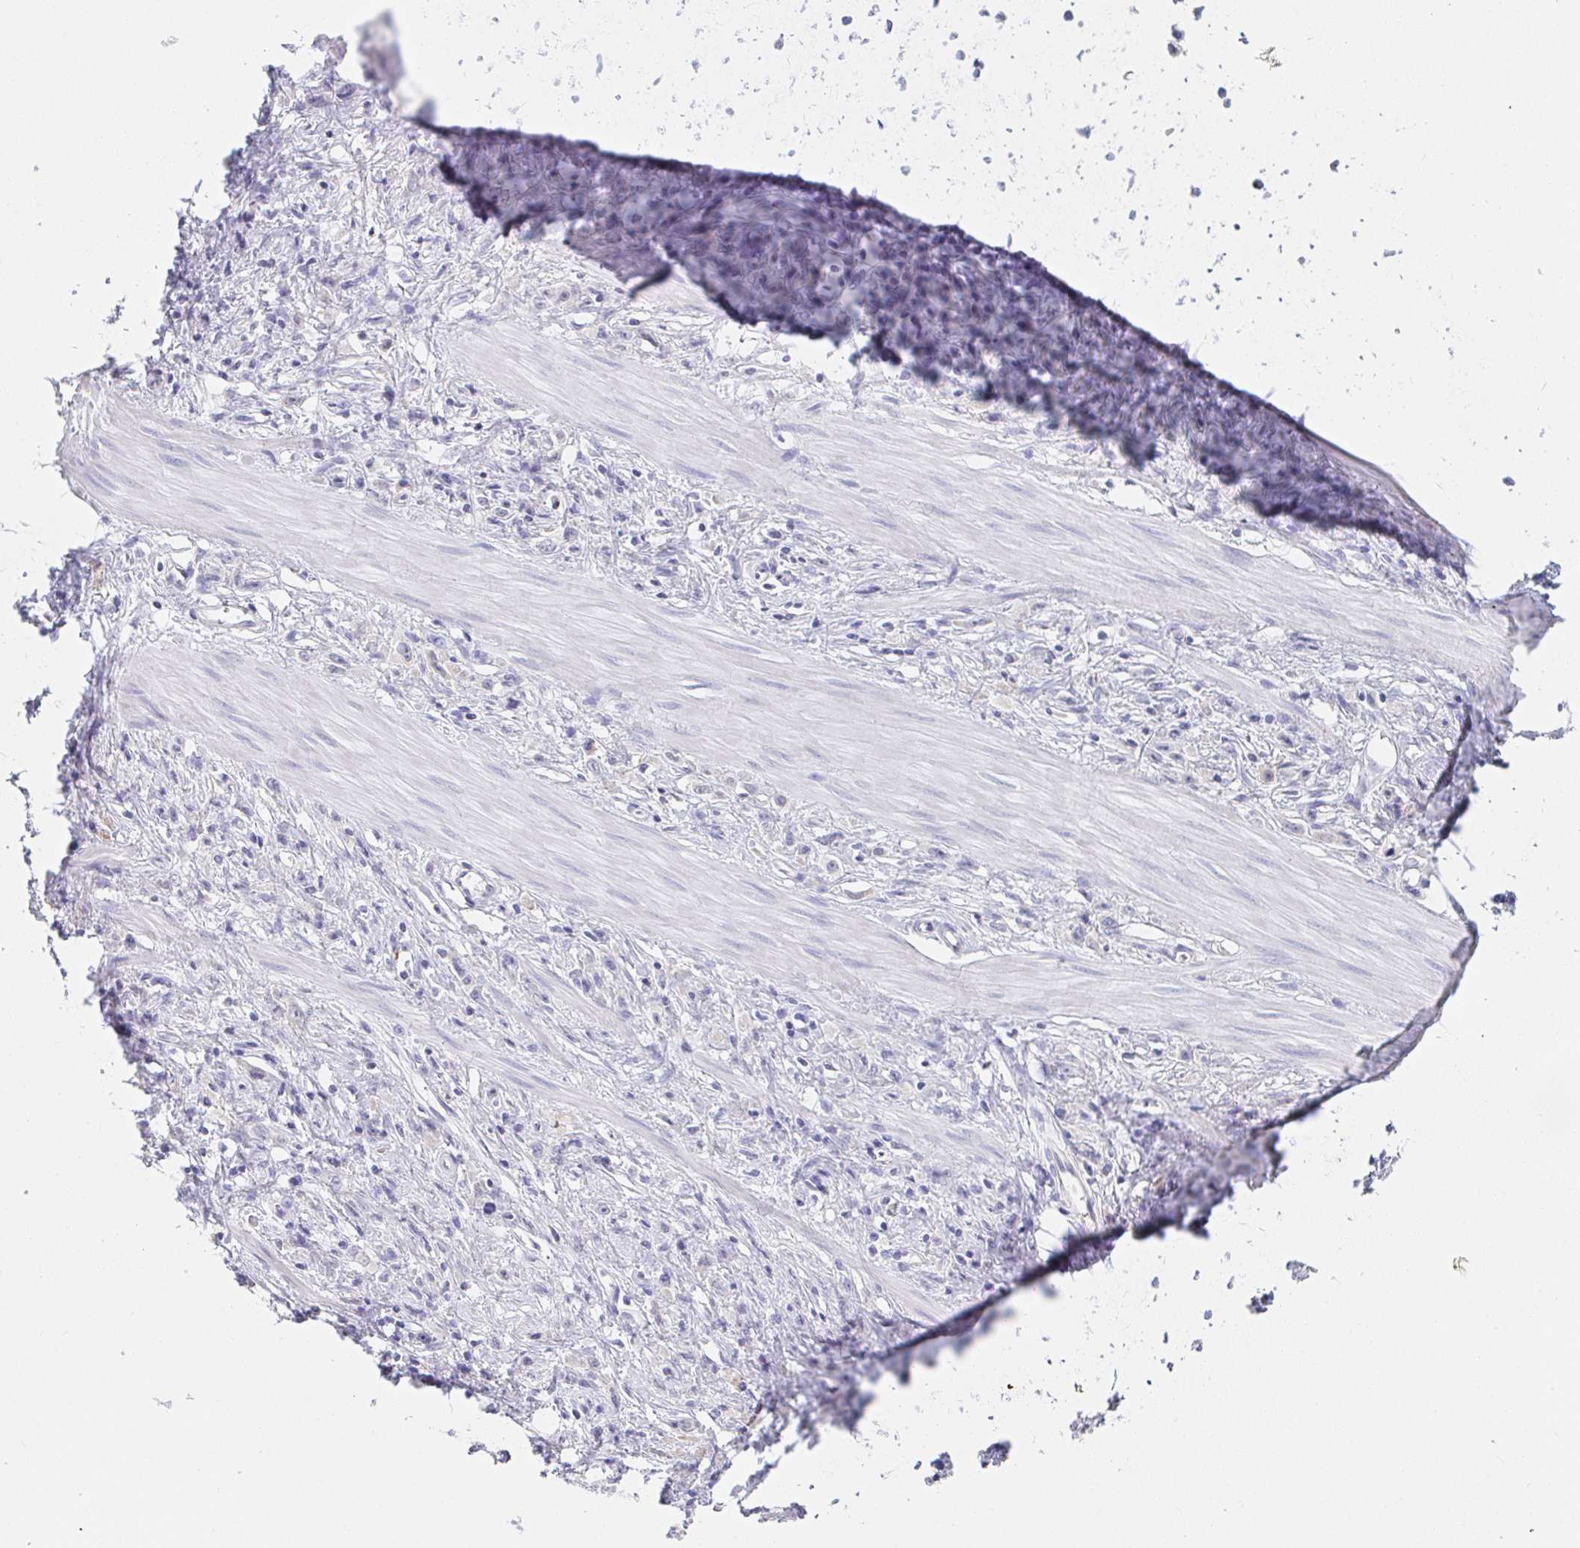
{"staining": {"intensity": "negative", "quantity": "none", "location": "none"}, "tissue": "stomach cancer", "cell_type": "Tumor cells", "image_type": "cancer", "snomed": [{"axis": "morphology", "description": "Adenocarcinoma, NOS"}, {"axis": "topography", "description": "Stomach"}], "caption": "This is an immunohistochemistry (IHC) micrograph of human stomach adenocarcinoma. There is no positivity in tumor cells.", "gene": "PDE6B", "patient": {"sex": "male", "age": 47}}